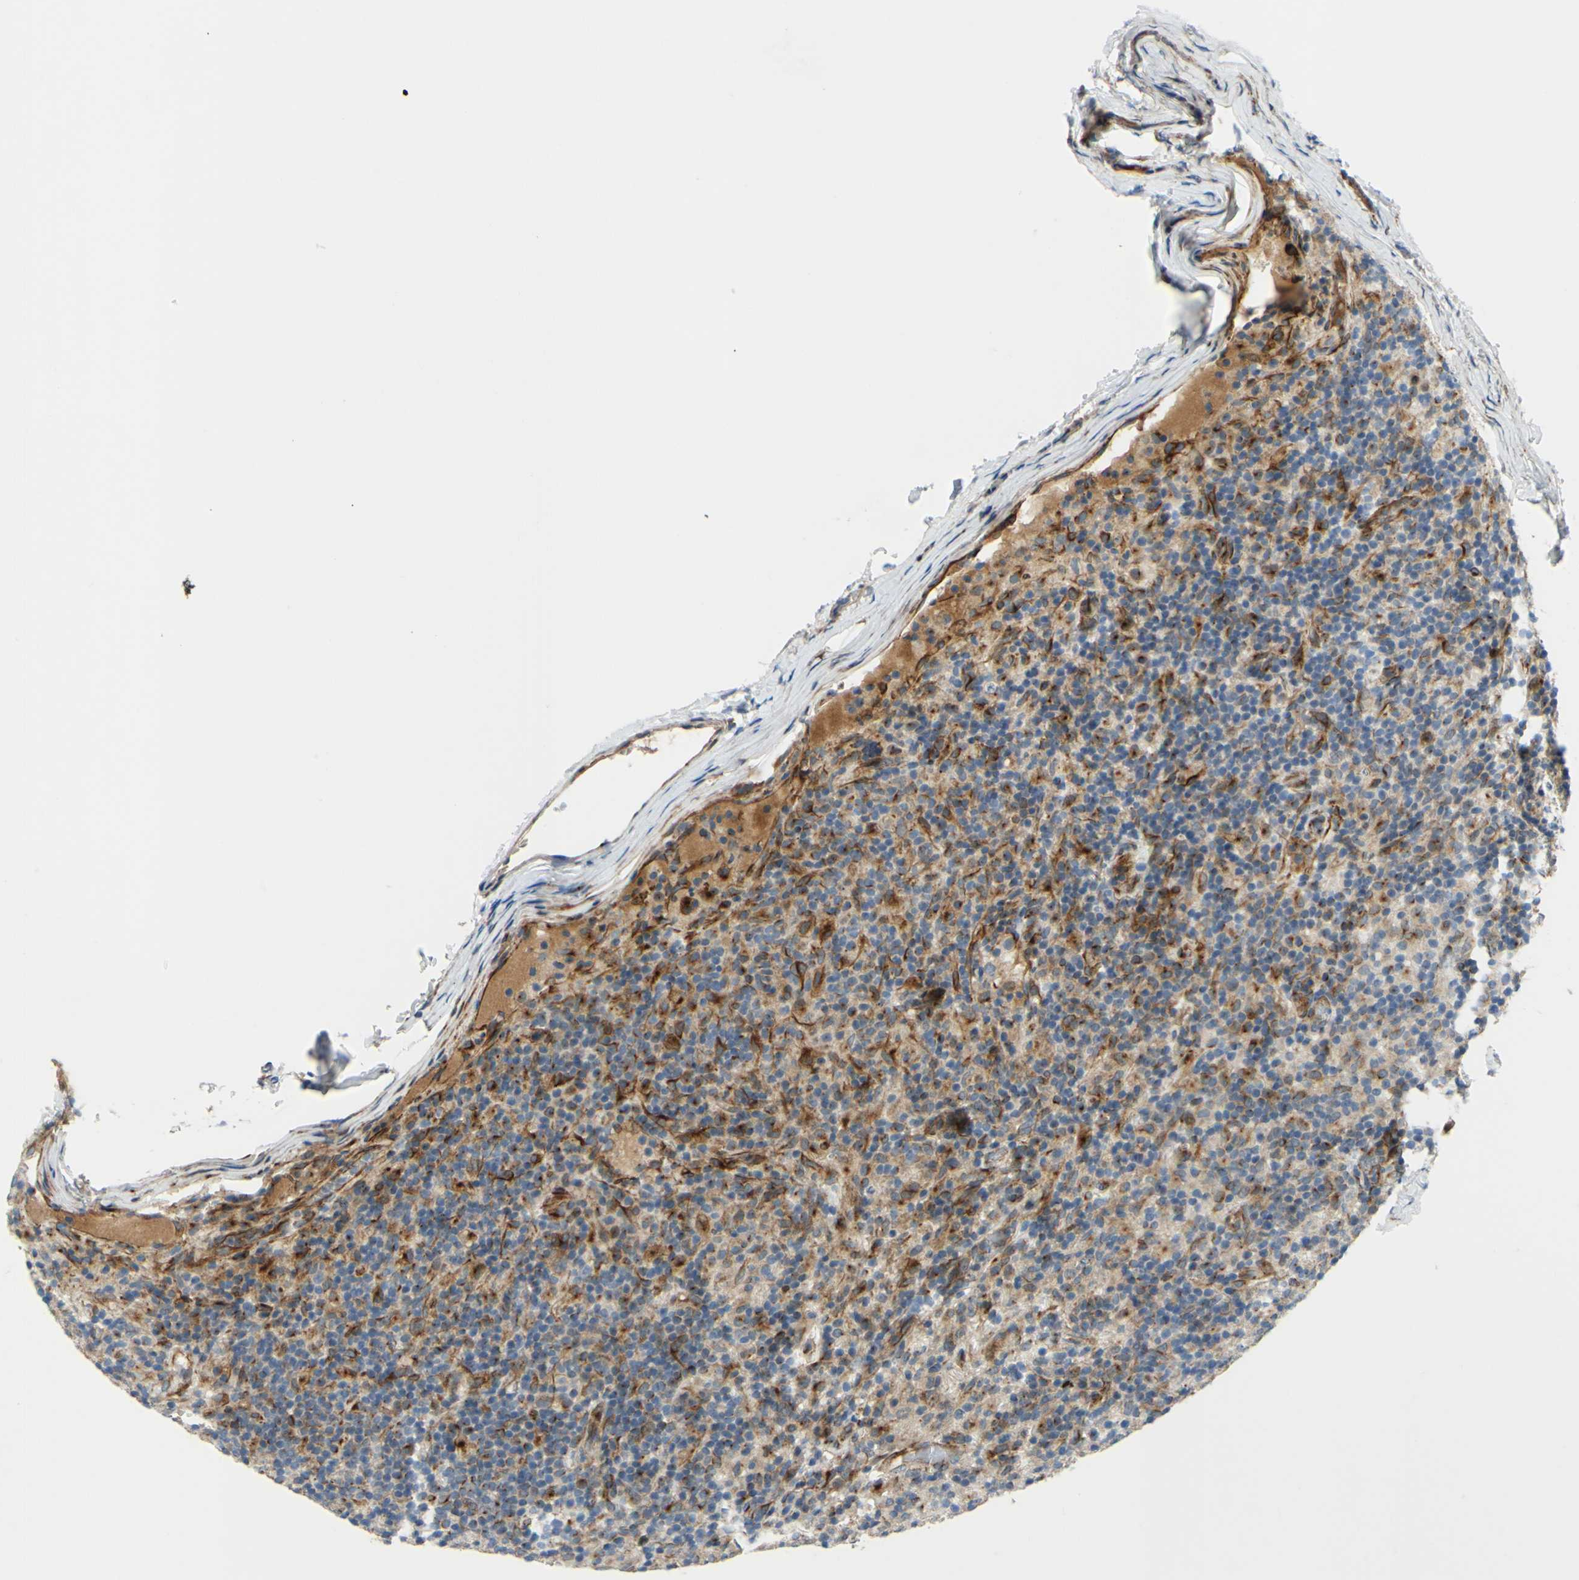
{"staining": {"intensity": "weak", "quantity": ">75%", "location": "cytoplasmic/membranous"}, "tissue": "lymphoma", "cell_type": "Tumor cells", "image_type": "cancer", "snomed": [{"axis": "morphology", "description": "Hodgkin's disease, NOS"}, {"axis": "topography", "description": "Lymph node"}], "caption": "Protein expression by IHC displays weak cytoplasmic/membranous staining in approximately >75% of tumor cells in Hodgkin's disease.", "gene": "ARHGAP1", "patient": {"sex": "male", "age": 70}}